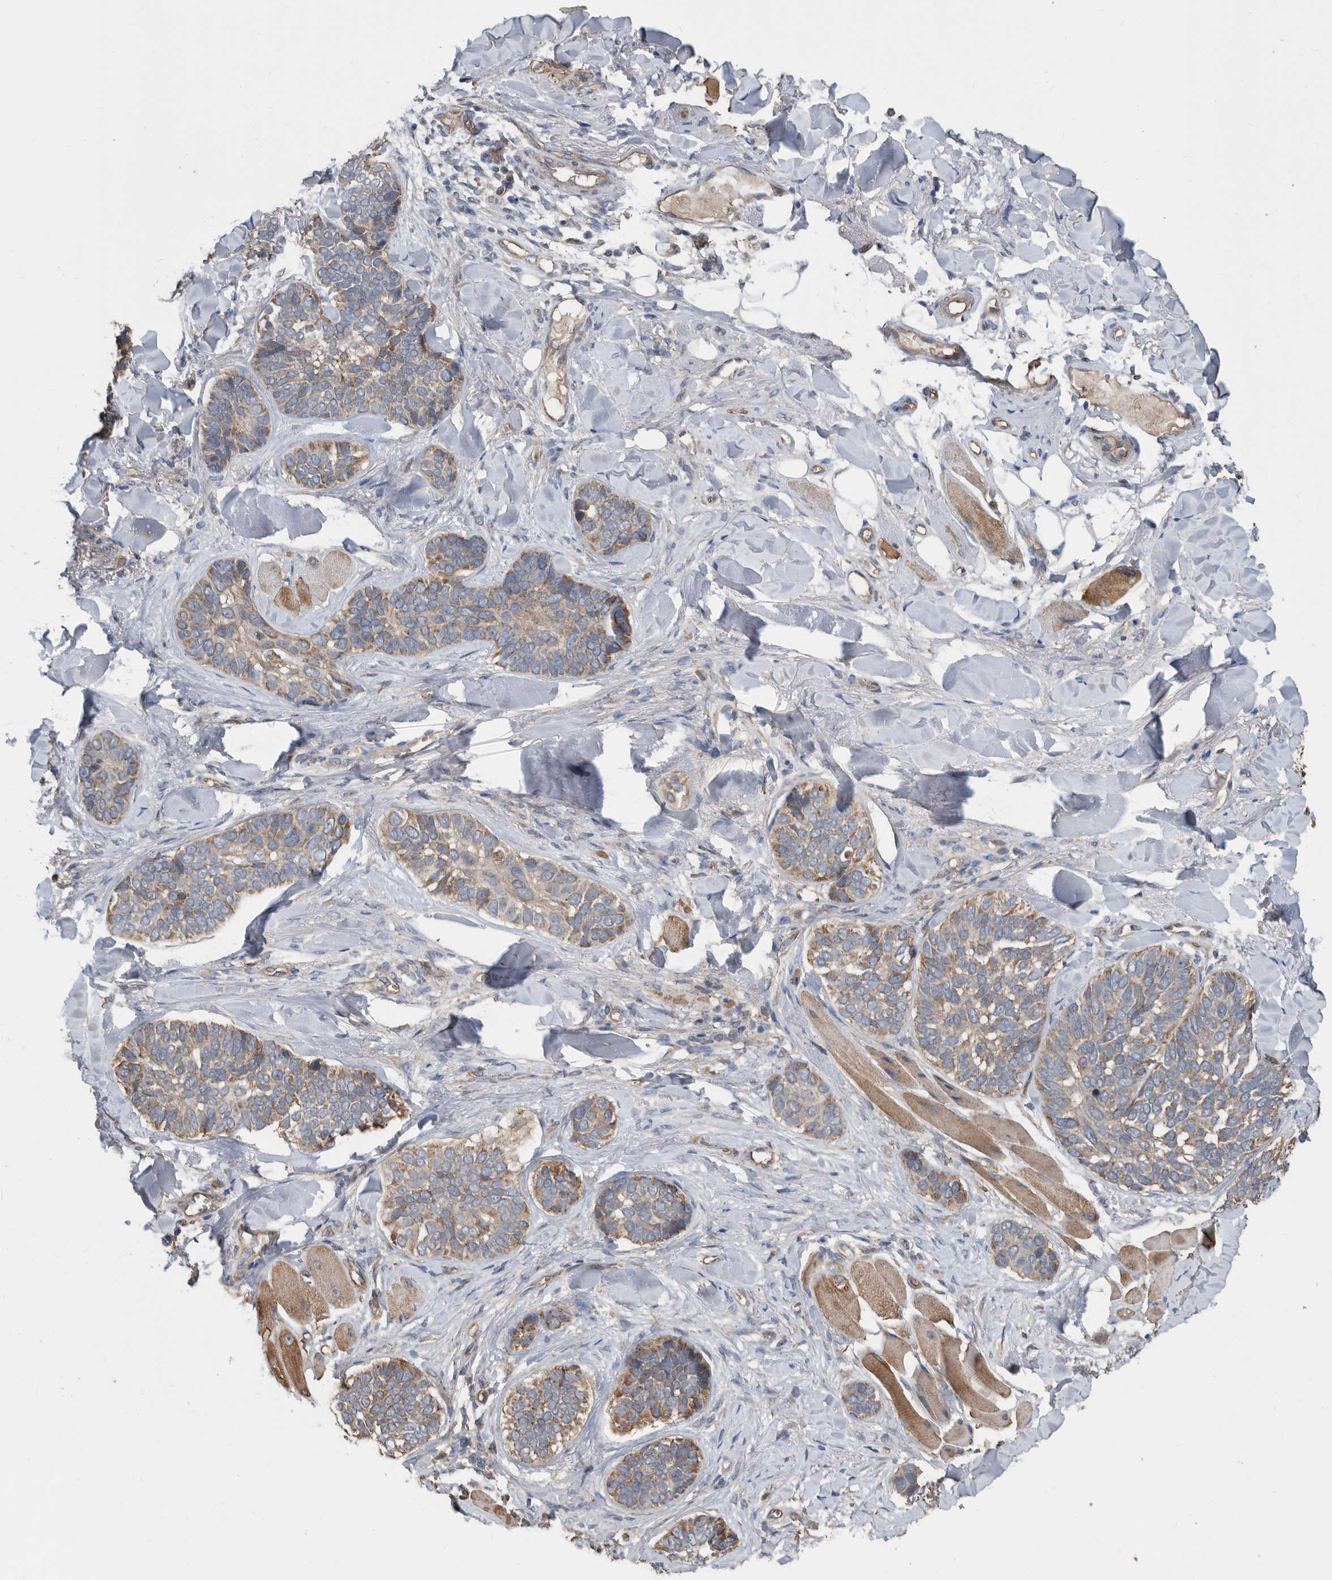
{"staining": {"intensity": "moderate", "quantity": ">75%", "location": "cytoplasmic/membranous"}, "tissue": "skin cancer", "cell_type": "Tumor cells", "image_type": "cancer", "snomed": [{"axis": "morphology", "description": "Basal cell carcinoma"}, {"axis": "topography", "description": "Skin"}], "caption": "Immunohistochemical staining of skin cancer shows medium levels of moderate cytoplasmic/membranous protein positivity in approximately >75% of tumor cells.", "gene": "AFAP1", "patient": {"sex": "male", "age": 62}}